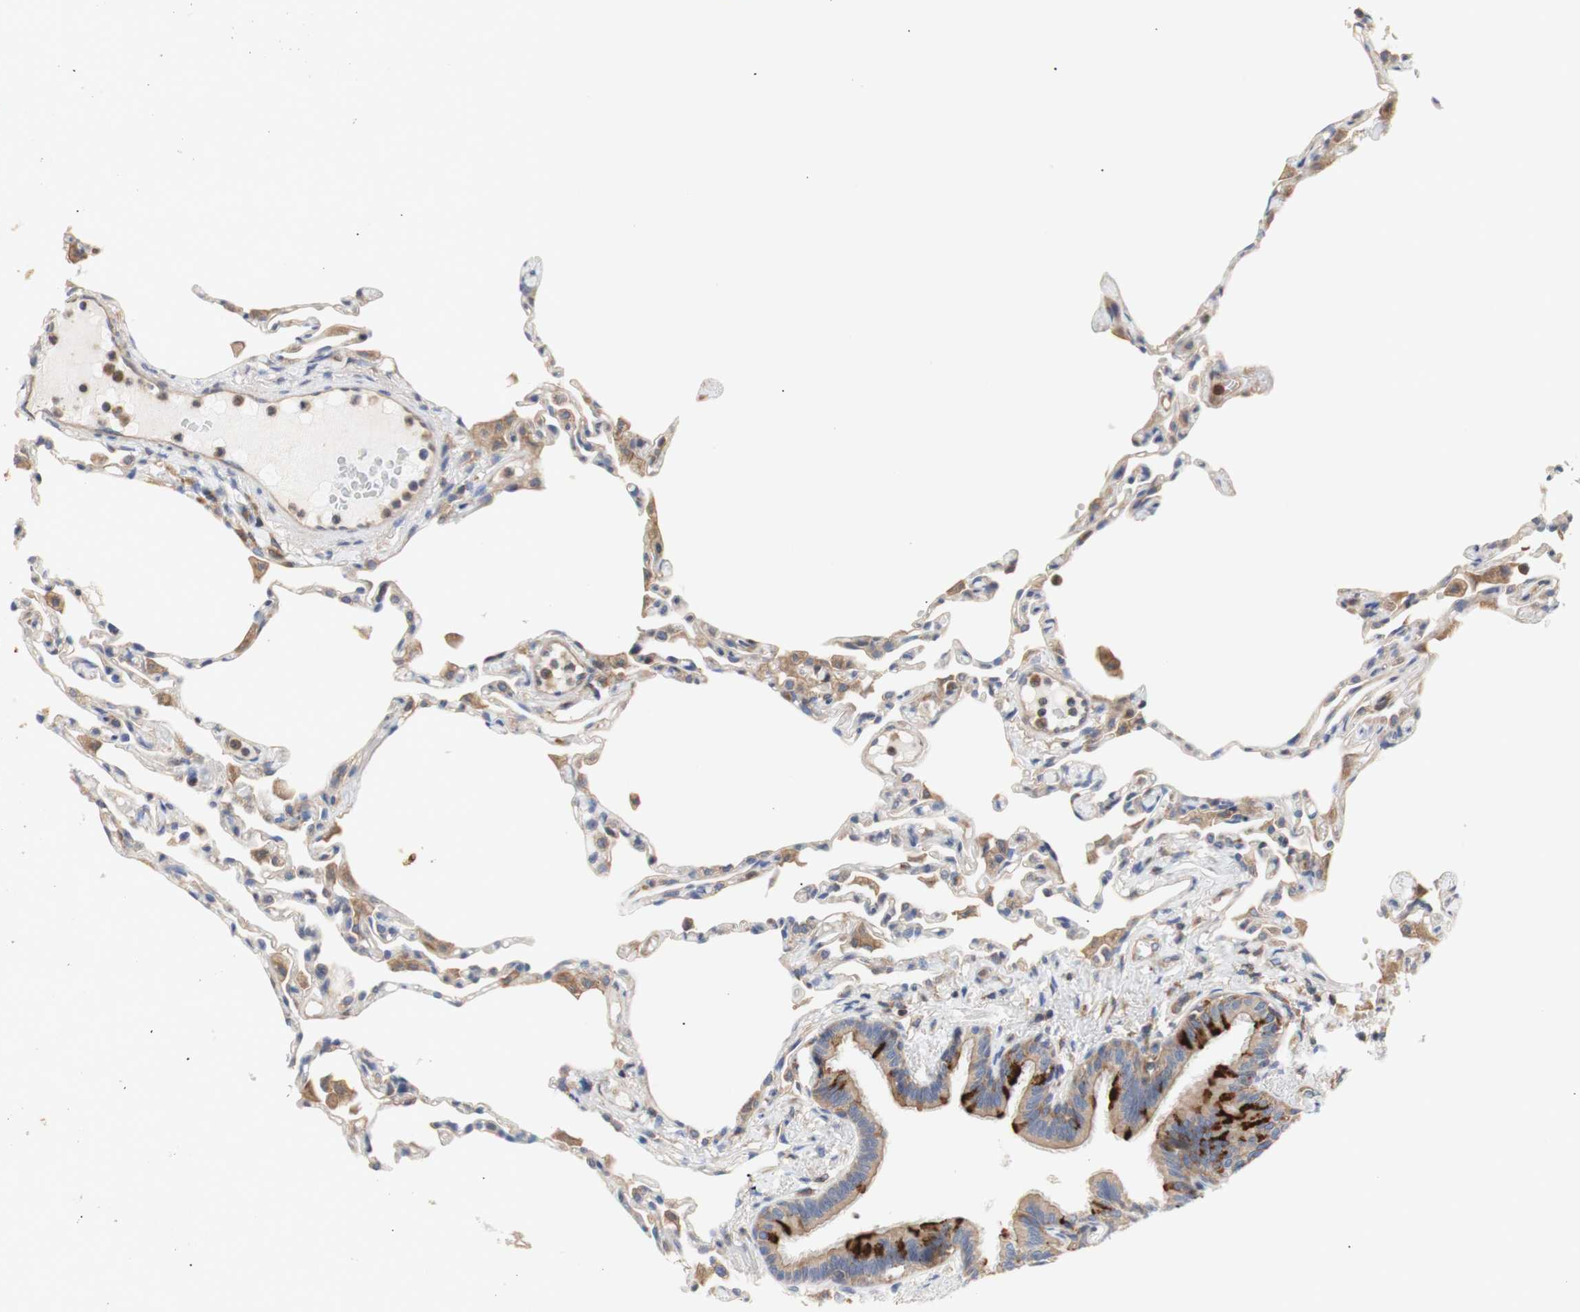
{"staining": {"intensity": "weak", "quantity": "25%-75%", "location": "cytoplasmic/membranous"}, "tissue": "lung", "cell_type": "Alveolar cells", "image_type": "normal", "snomed": [{"axis": "morphology", "description": "Normal tissue, NOS"}, {"axis": "topography", "description": "Lung"}], "caption": "This is a photomicrograph of immunohistochemistry staining of benign lung, which shows weak expression in the cytoplasmic/membranous of alveolar cells.", "gene": "IKBKG", "patient": {"sex": "female", "age": 49}}